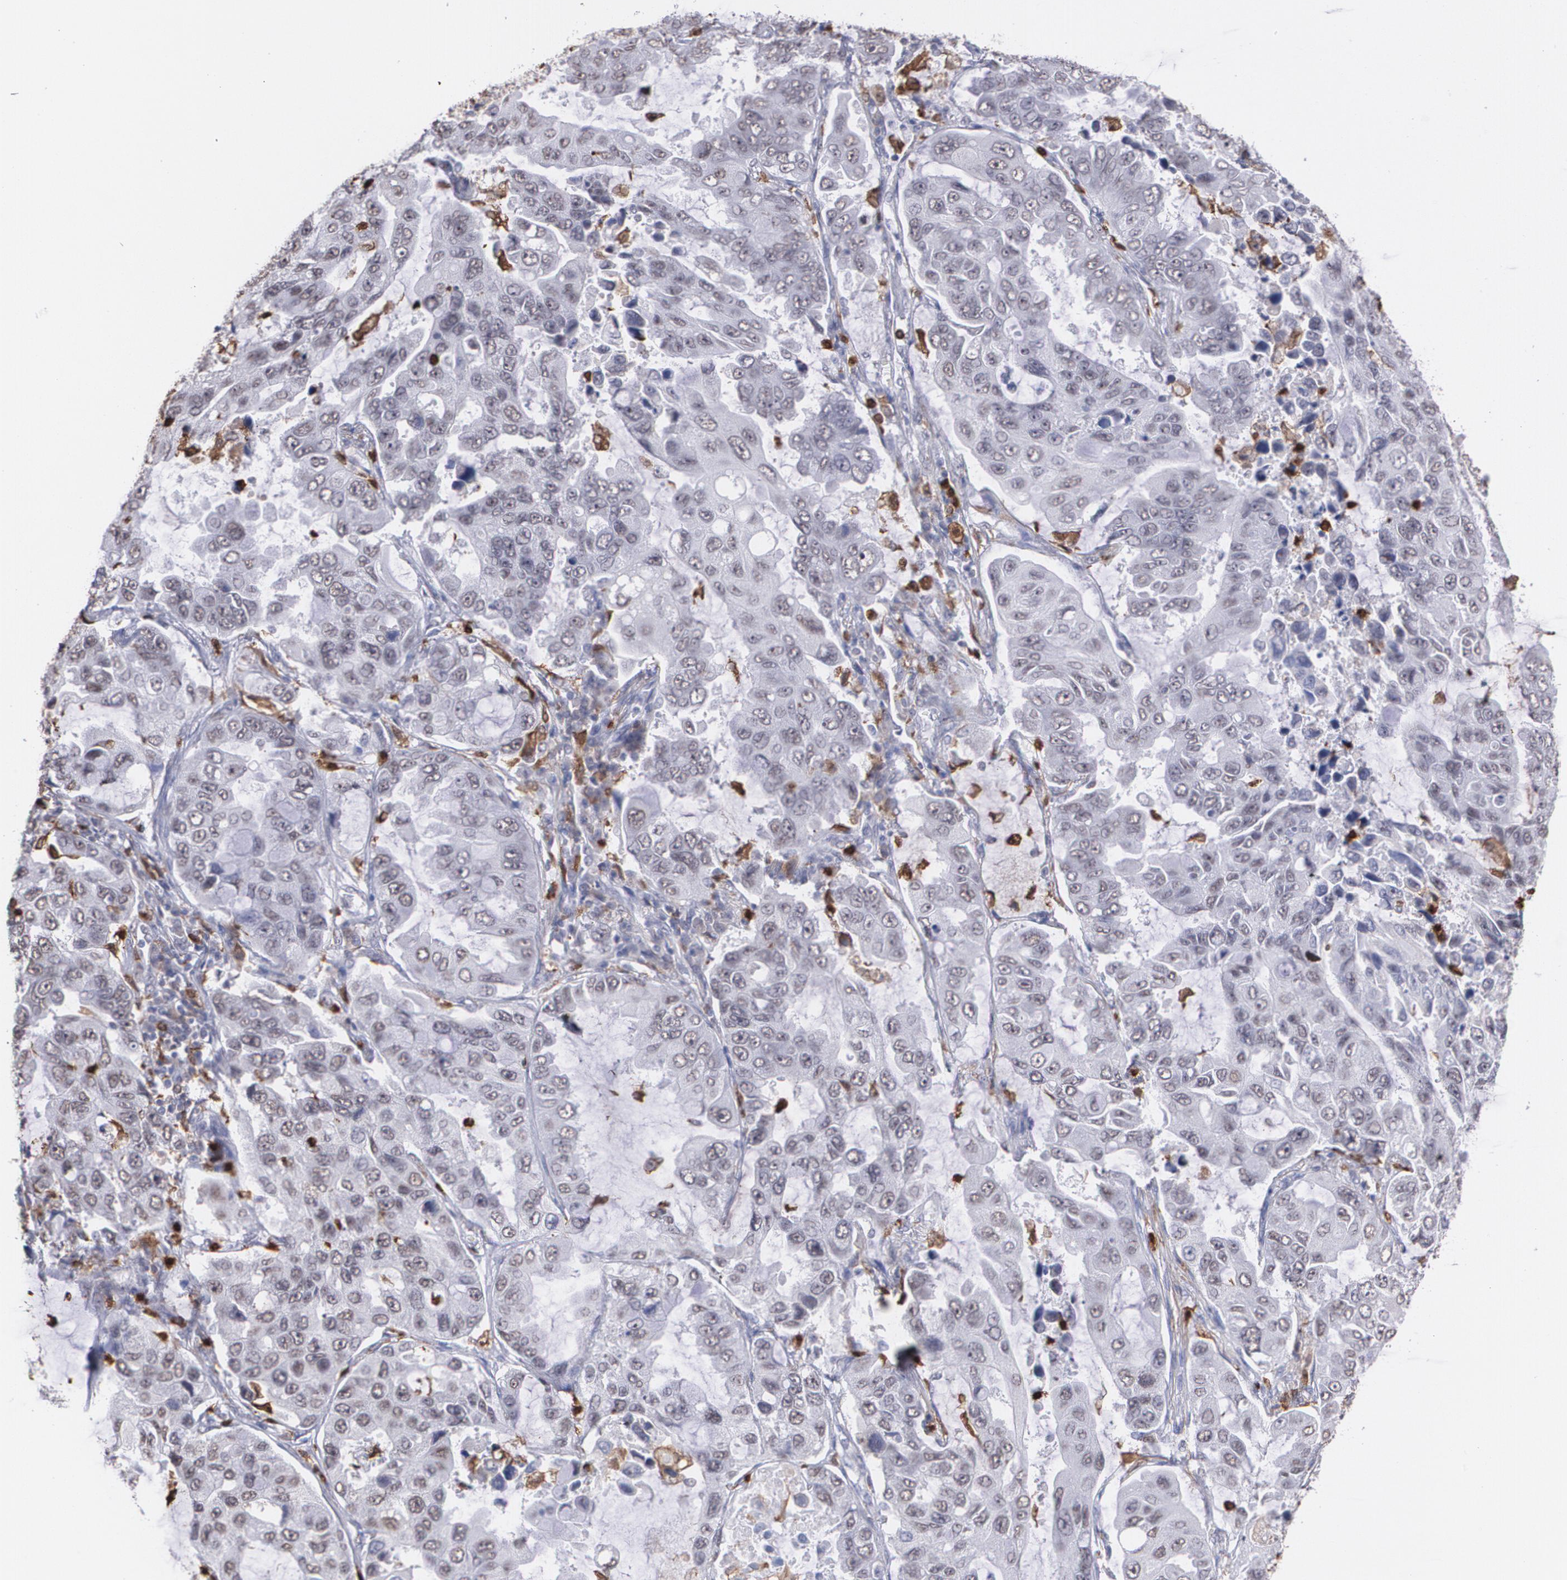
{"staining": {"intensity": "negative", "quantity": "none", "location": "none"}, "tissue": "lung cancer", "cell_type": "Tumor cells", "image_type": "cancer", "snomed": [{"axis": "morphology", "description": "Adenocarcinoma, NOS"}, {"axis": "topography", "description": "Lung"}], "caption": "Lung cancer stained for a protein using immunohistochemistry demonstrates no expression tumor cells.", "gene": "NCF2", "patient": {"sex": "male", "age": 64}}